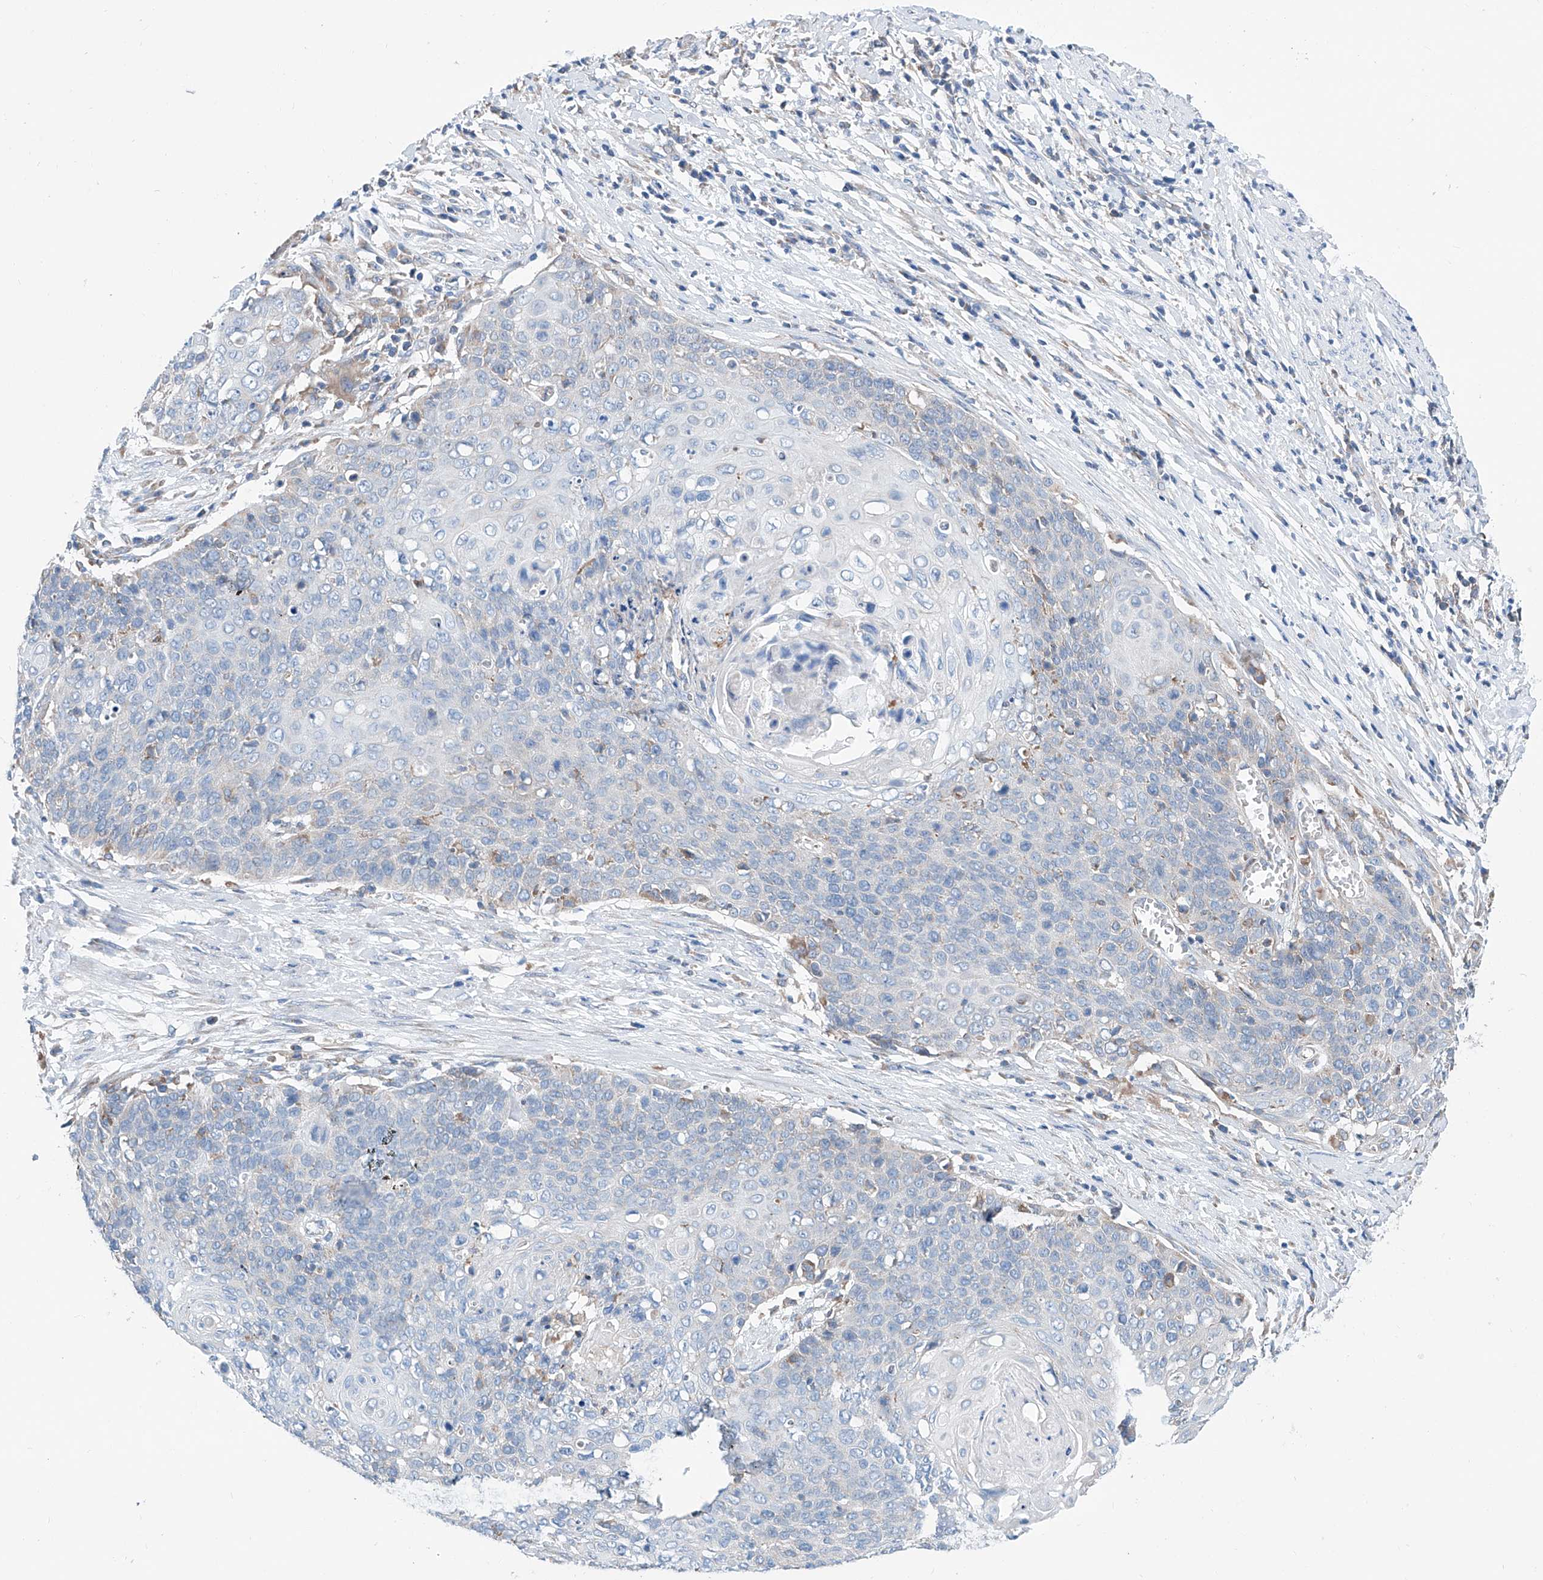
{"staining": {"intensity": "negative", "quantity": "none", "location": "none"}, "tissue": "cervical cancer", "cell_type": "Tumor cells", "image_type": "cancer", "snomed": [{"axis": "morphology", "description": "Squamous cell carcinoma, NOS"}, {"axis": "topography", "description": "Cervix"}], "caption": "IHC photomicrograph of human cervical squamous cell carcinoma stained for a protein (brown), which shows no staining in tumor cells. (DAB (3,3'-diaminobenzidine) immunohistochemistry with hematoxylin counter stain).", "gene": "MAD2L1", "patient": {"sex": "female", "age": 39}}